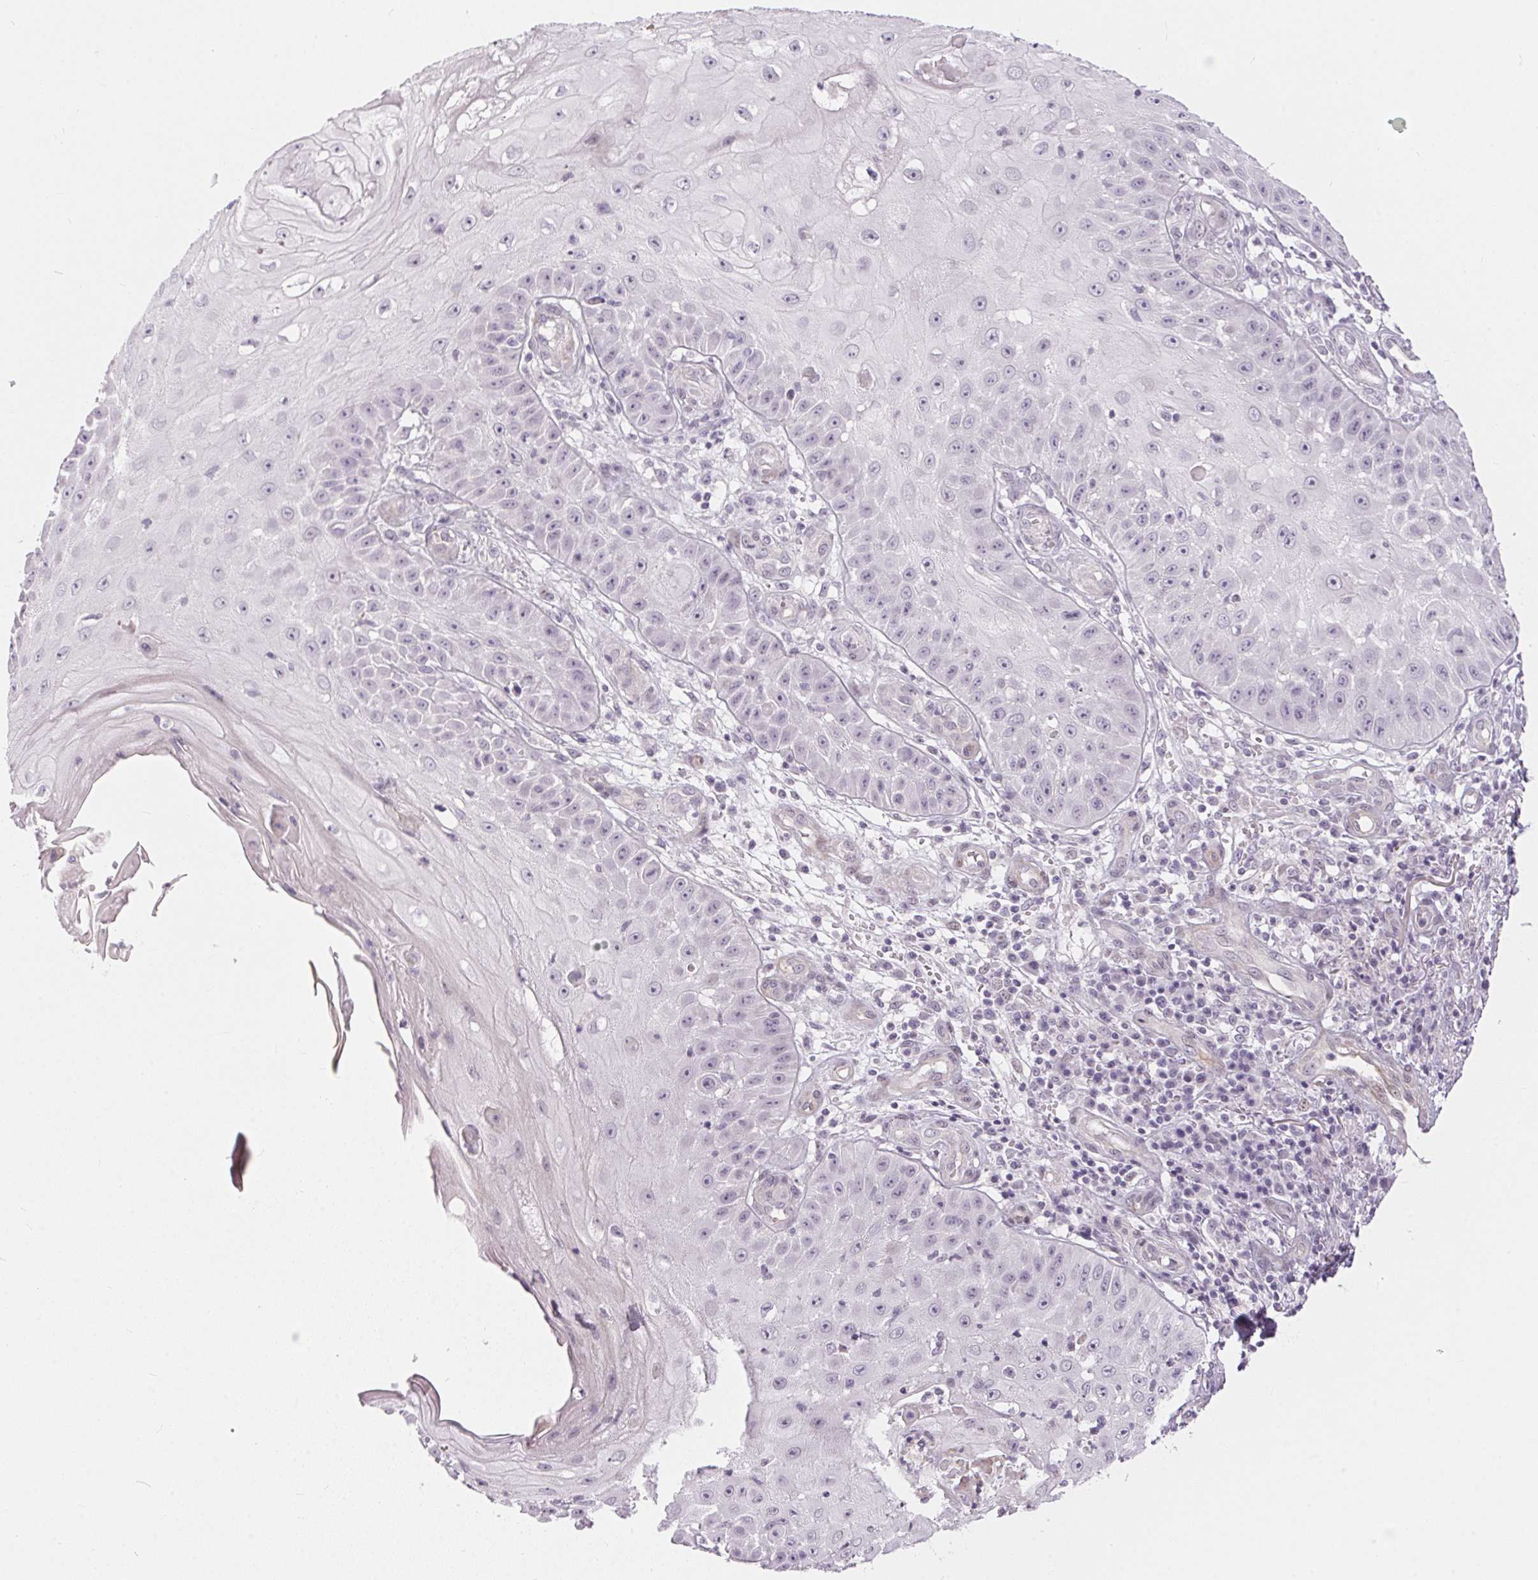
{"staining": {"intensity": "negative", "quantity": "none", "location": "none"}, "tissue": "skin cancer", "cell_type": "Tumor cells", "image_type": "cancer", "snomed": [{"axis": "morphology", "description": "Squamous cell carcinoma, NOS"}, {"axis": "topography", "description": "Skin"}], "caption": "Immunohistochemistry (IHC) of human skin squamous cell carcinoma reveals no positivity in tumor cells. (Immunohistochemistry, brightfield microscopy, high magnification).", "gene": "GDAP1L1", "patient": {"sex": "male", "age": 70}}